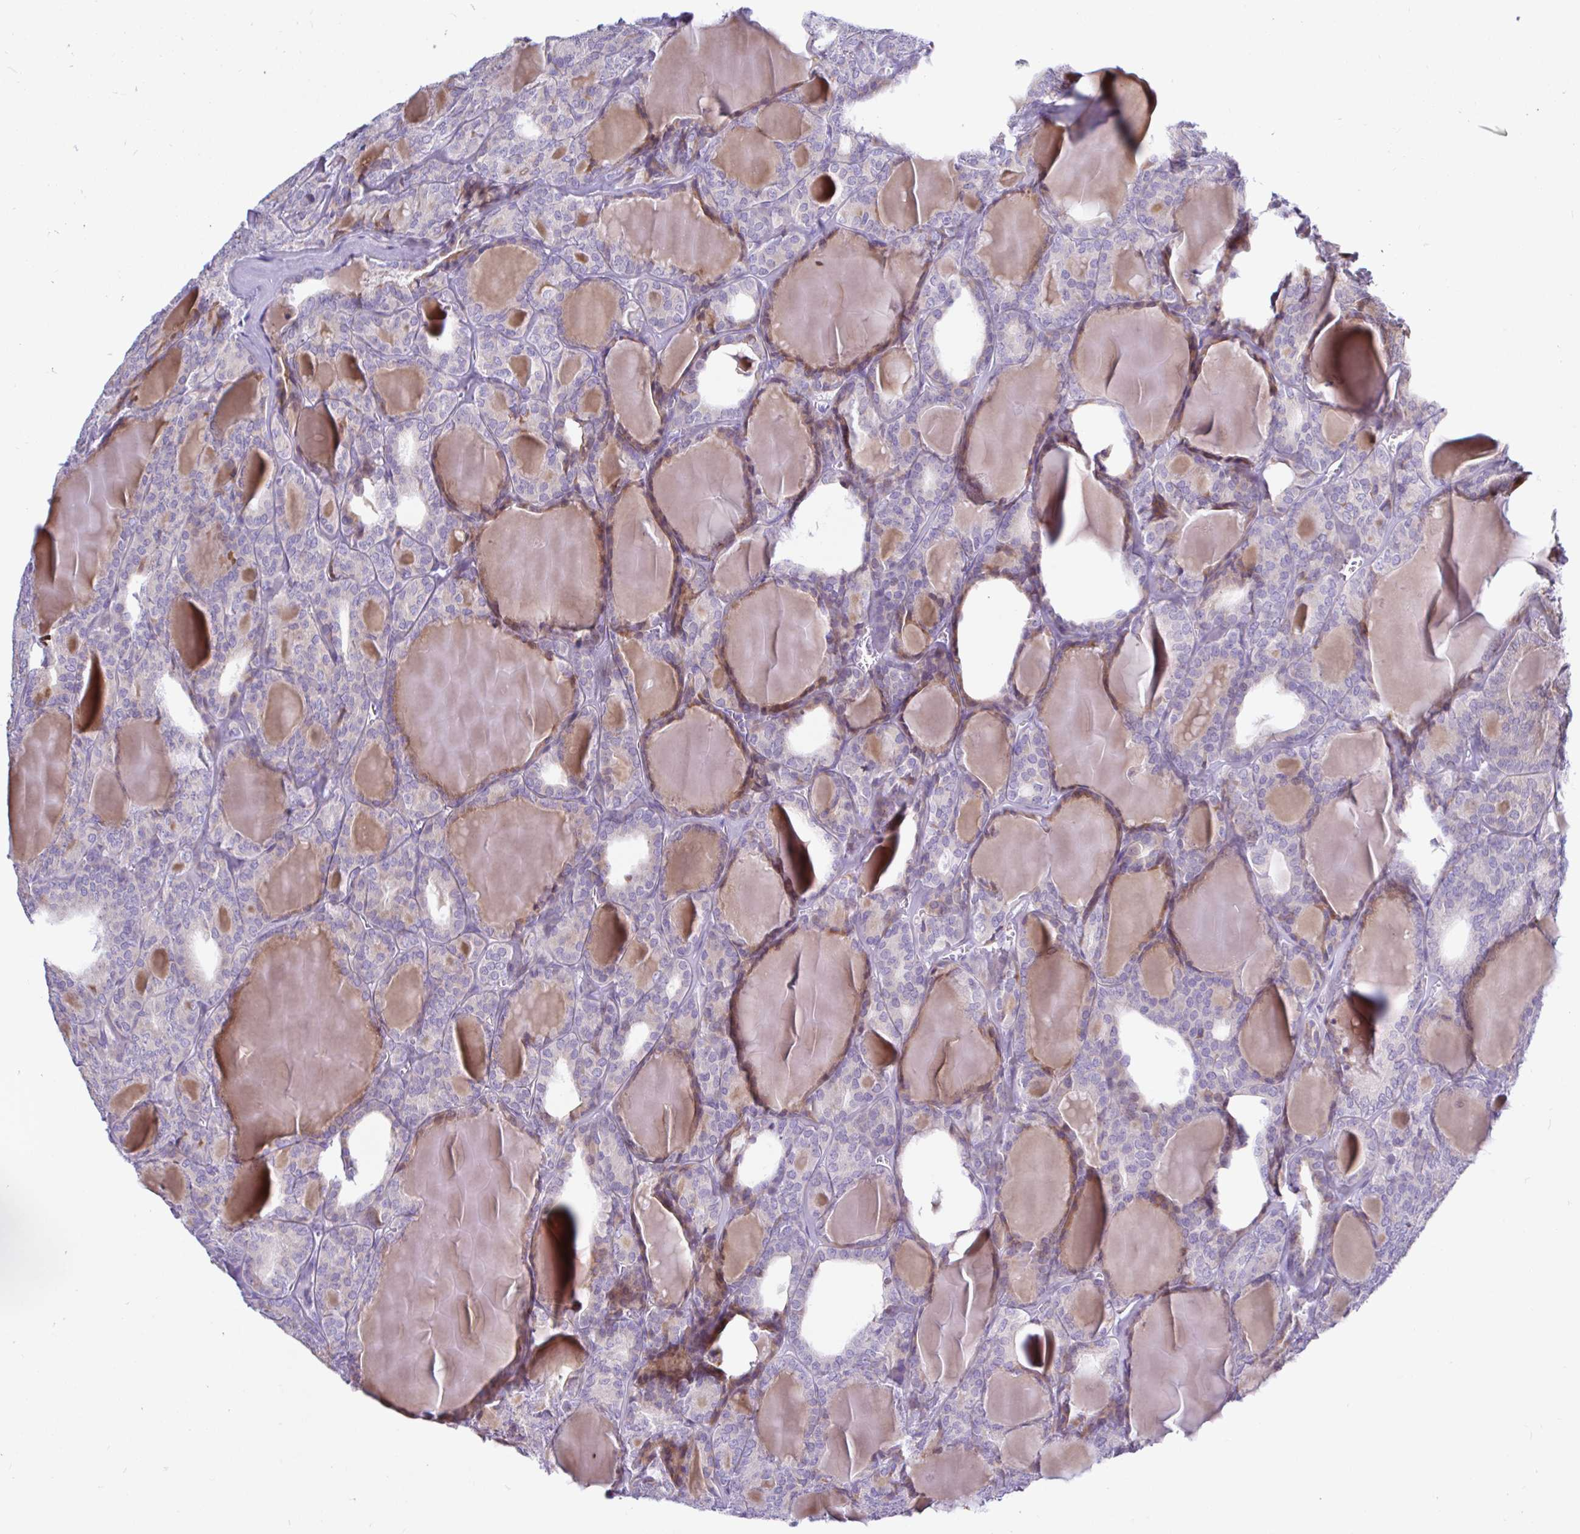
{"staining": {"intensity": "negative", "quantity": "none", "location": "none"}, "tissue": "thyroid cancer", "cell_type": "Tumor cells", "image_type": "cancer", "snomed": [{"axis": "morphology", "description": "Follicular adenoma carcinoma, NOS"}, {"axis": "topography", "description": "Thyroid gland"}], "caption": "IHC of thyroid cancer (follicular adenoma carcinoma) reveals no positivity in tumor cells.", "gene": "NBPF3", "patient": {"sex": "male", "age": 74}}